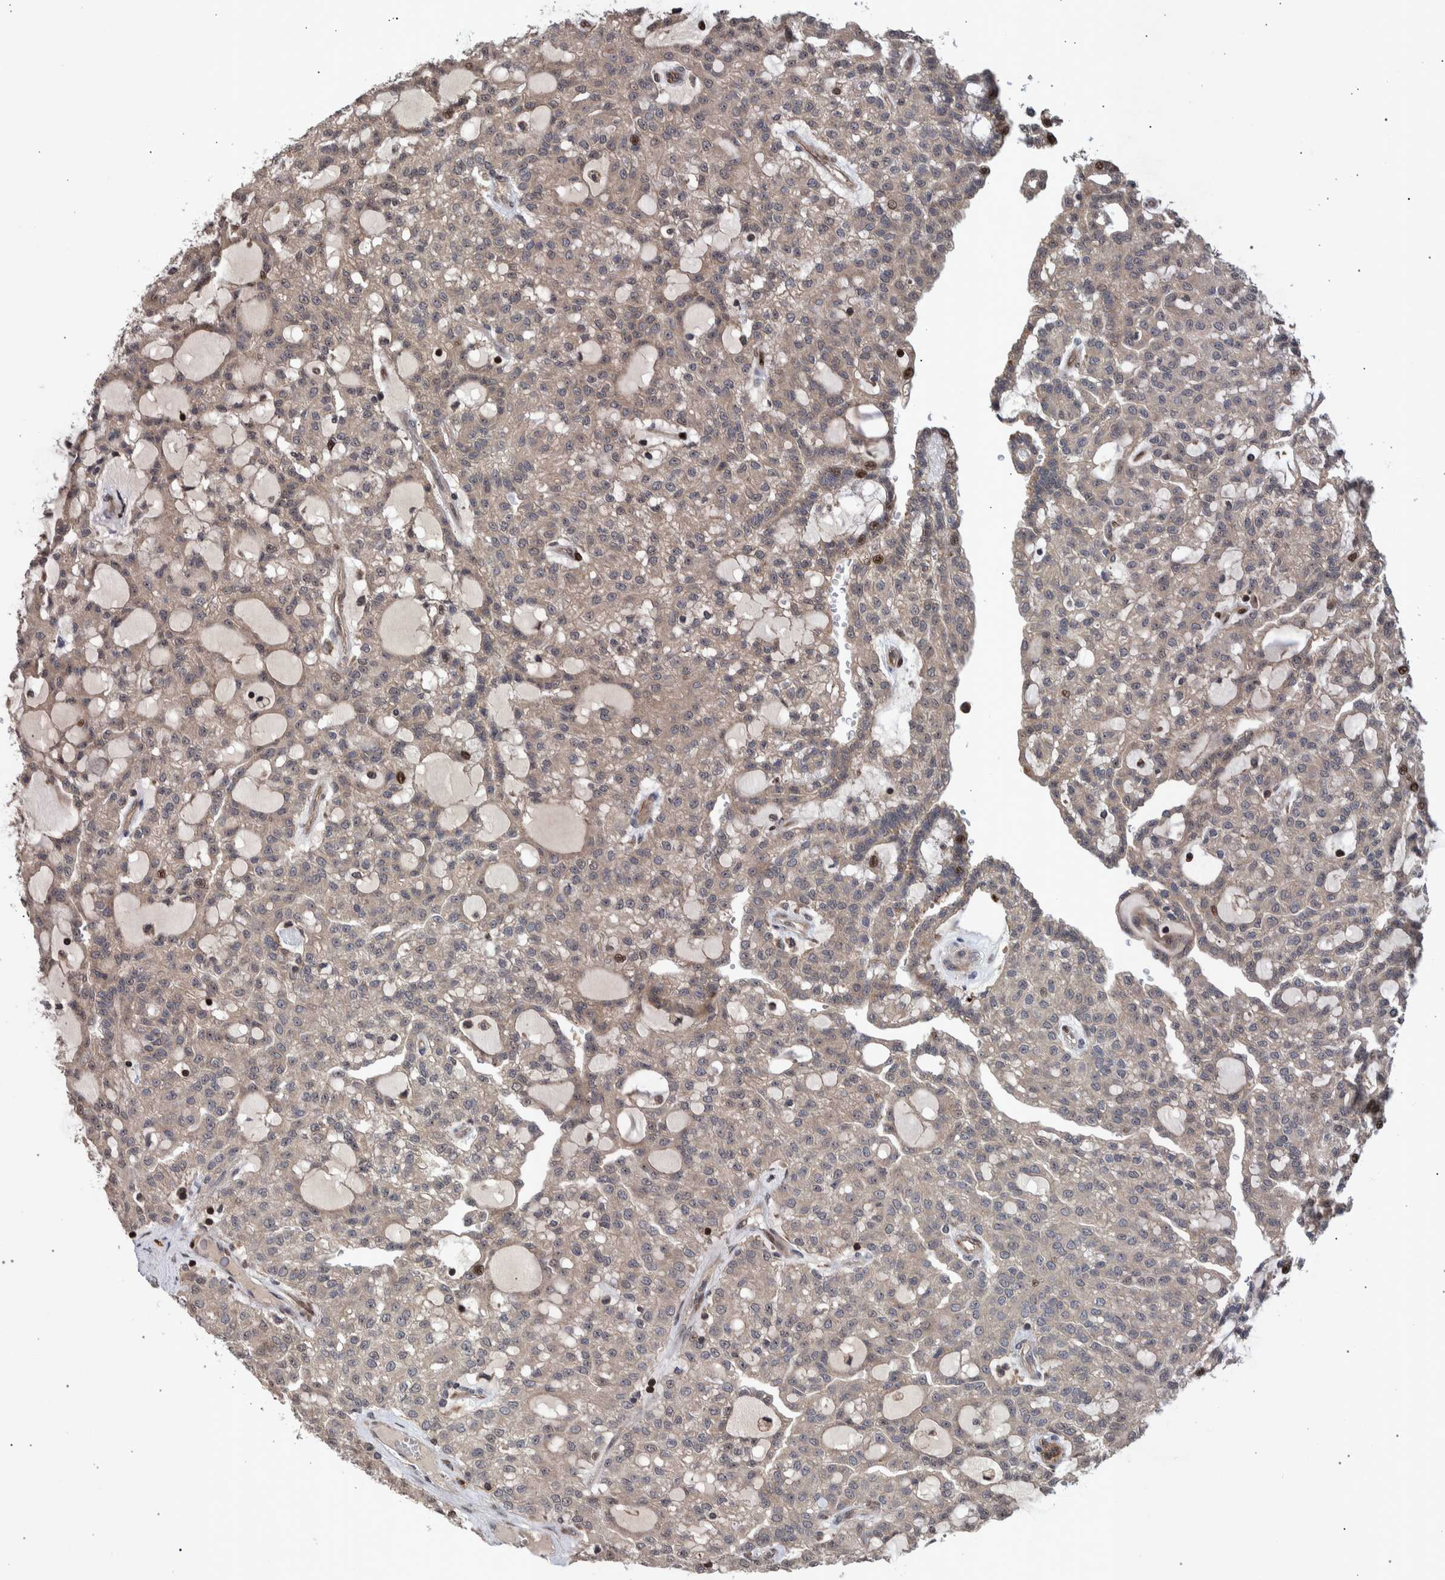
{"staining": {"intensity": "moderate", "quantity": "<25%", "location": "nuclear"}, "tissue": "renal cancer", "cell_type": "Tumor cells", "image_type": "cancer", "snomed": [{"axis": "morphology", "description": "Adenocarcinoma, NOS"}, {"axis": "topography", "description": "Kidney"}], "caption": "Approximately <25% of tumor cells in renal cancer (adenocarcinoma) reveal moderate nuclear protein staining as visualized by brown immunohistochemical staining.", "gene": "SHISA6", "patient": {"sex": "male", "age": 63}}